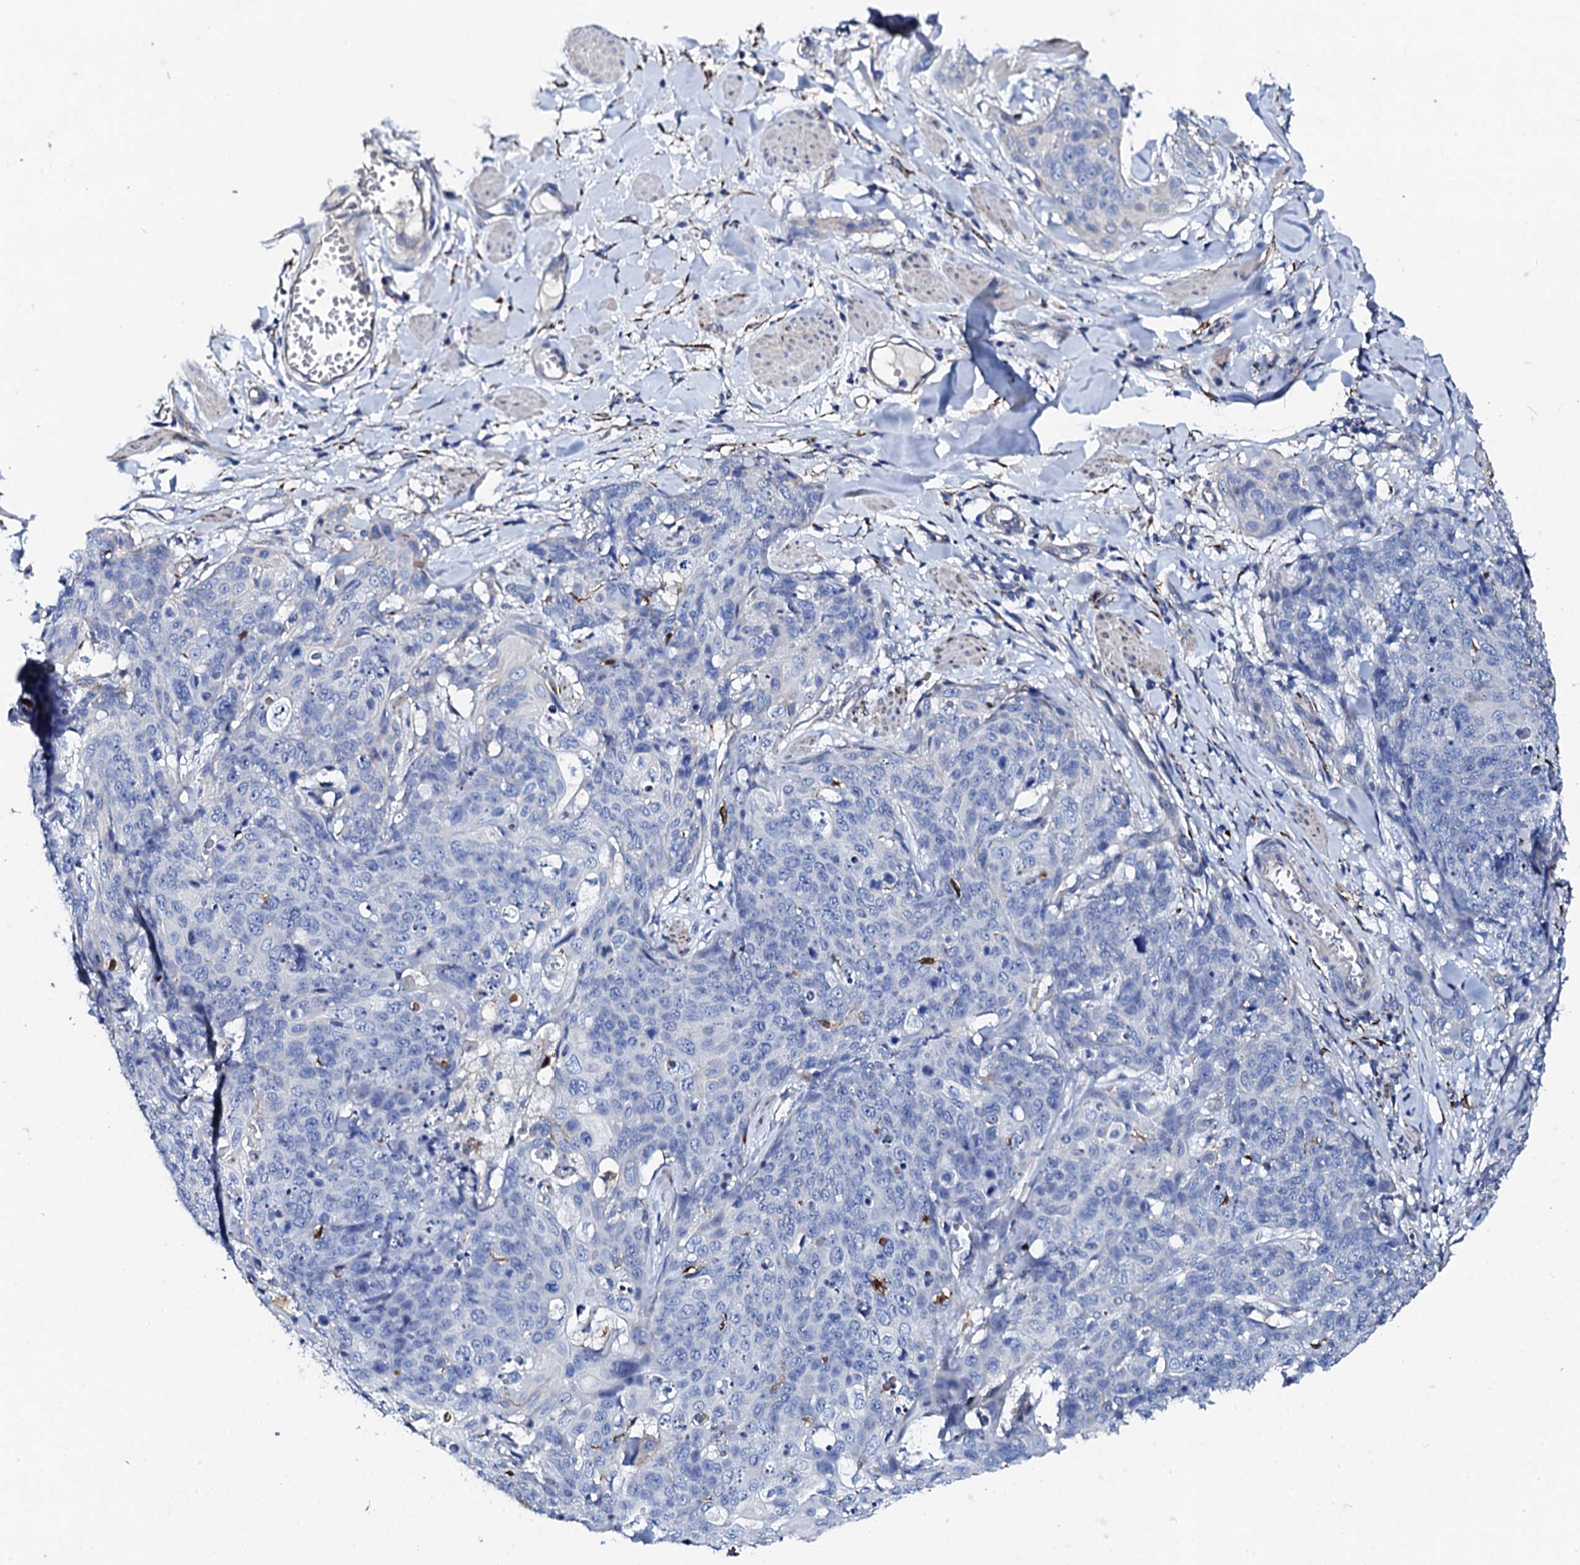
{"staining": {"intensity": "negative", "quantity": "none", "location": "none"}, "tissue": "skin cancer", "cell_type": "Tumor cells", "image_type": "cancer", "snomed": [{"axis": "morphology", "description": "Squamous cell carcinoma, NOS"}, {"axis": "topography", "description": "Skin"}, {"axis": "topography", "description": "Vulva"}], "caption": "Squamous cell carcinoma (skin) was stained to show a protein in brown. There is no significant staining in tumor cells.", "gene": "KLHL32", "patient": {"sex": "female", "age": 85}}